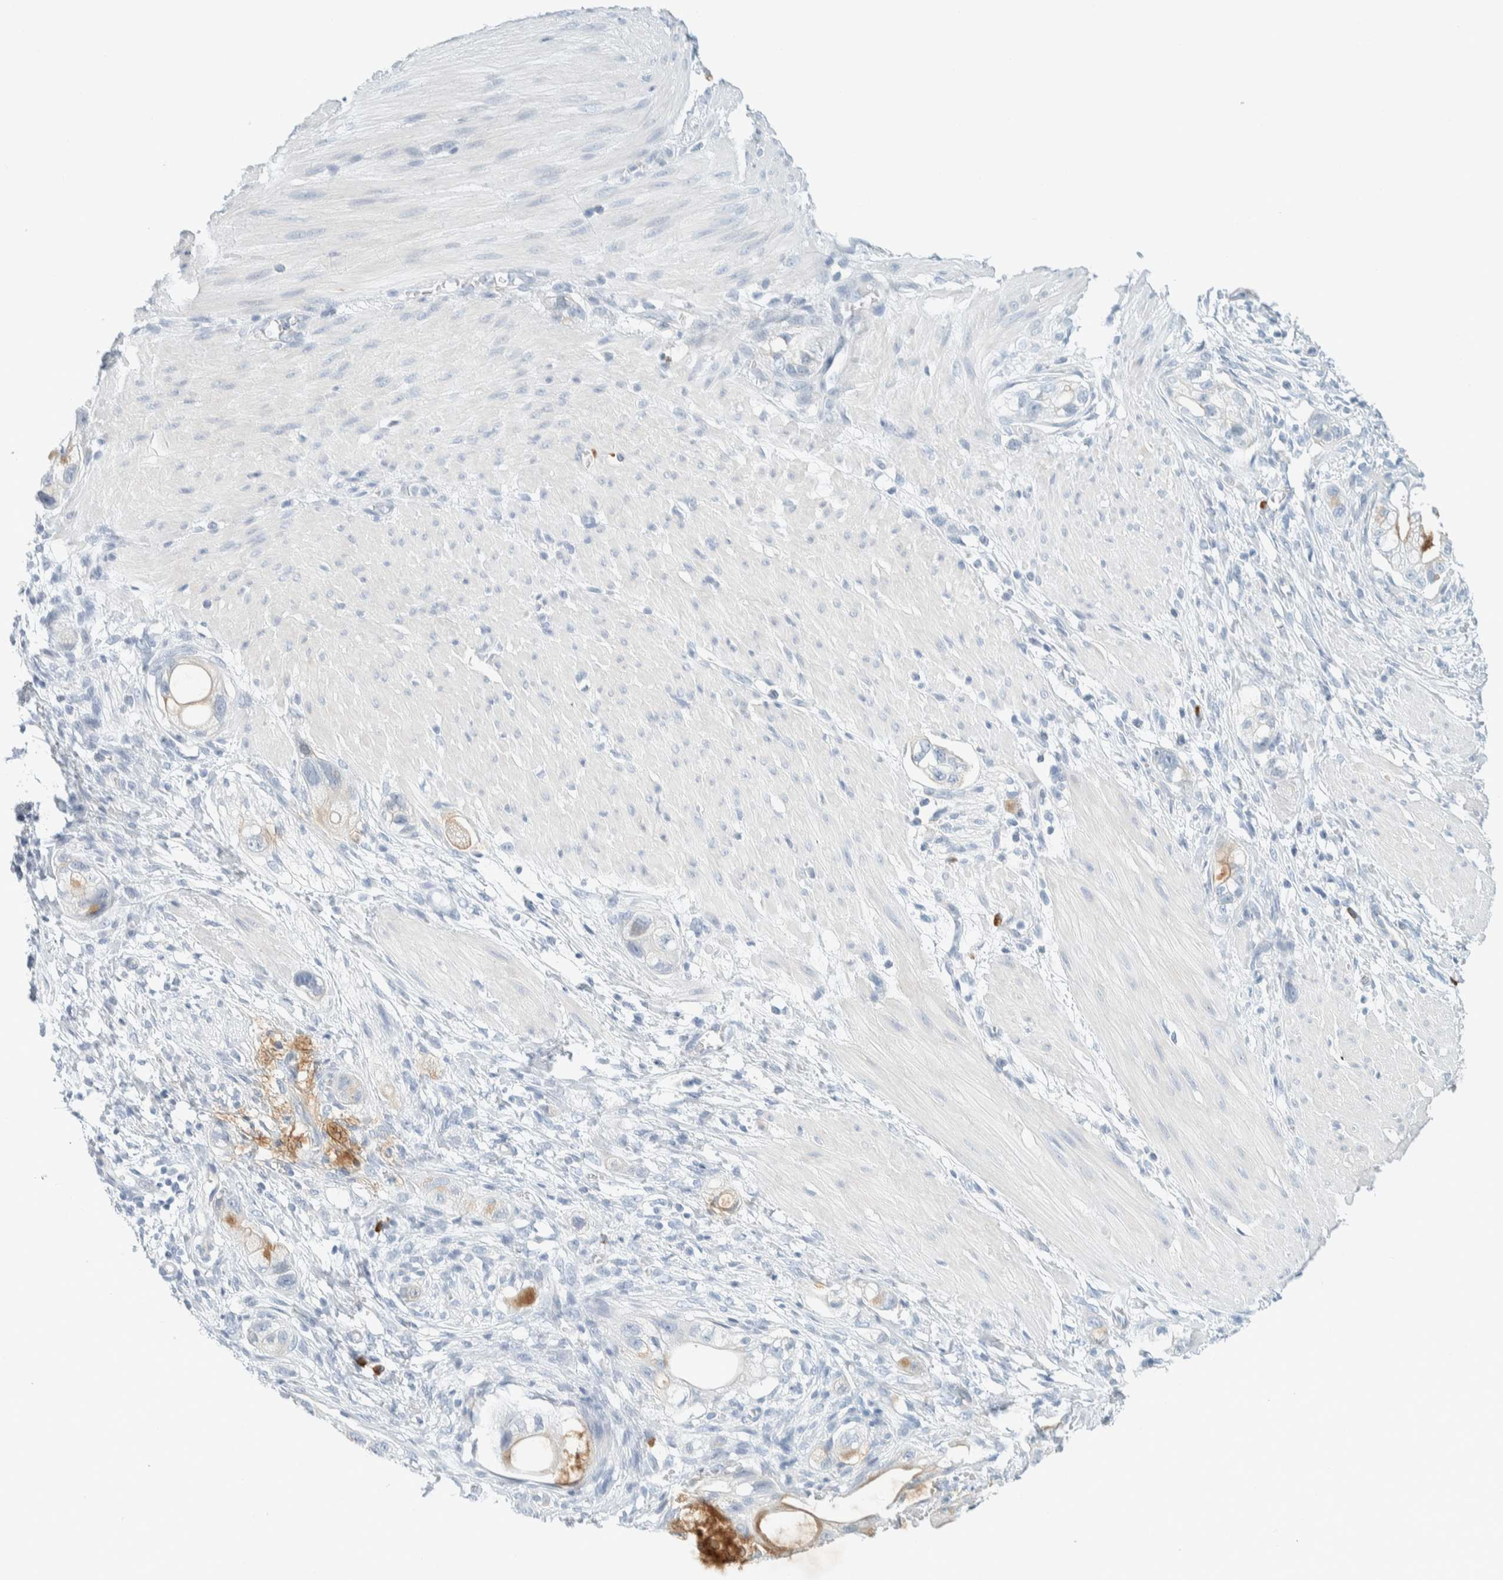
{"staining": {"intensity": "negative", "quantity": "none", "location": "none"}, "tissue": "stomach cancer", "cell_type": "Tumor cells", "image_type": "cancer", "snomed": [{"axis": "morphology", "description": "Adenocarcinoma, NOS"}, {"axis": "topography", "description": "Stomach"}, {"axis": "topography", "description": "Stomach, lower"}], "caption": "This is an immunohistochemistry micrograph of stomach cancer. There is no staining in tumor cells.", "gene": "ARHGAP27", "patient": {"sex": "female", "age": 48}}